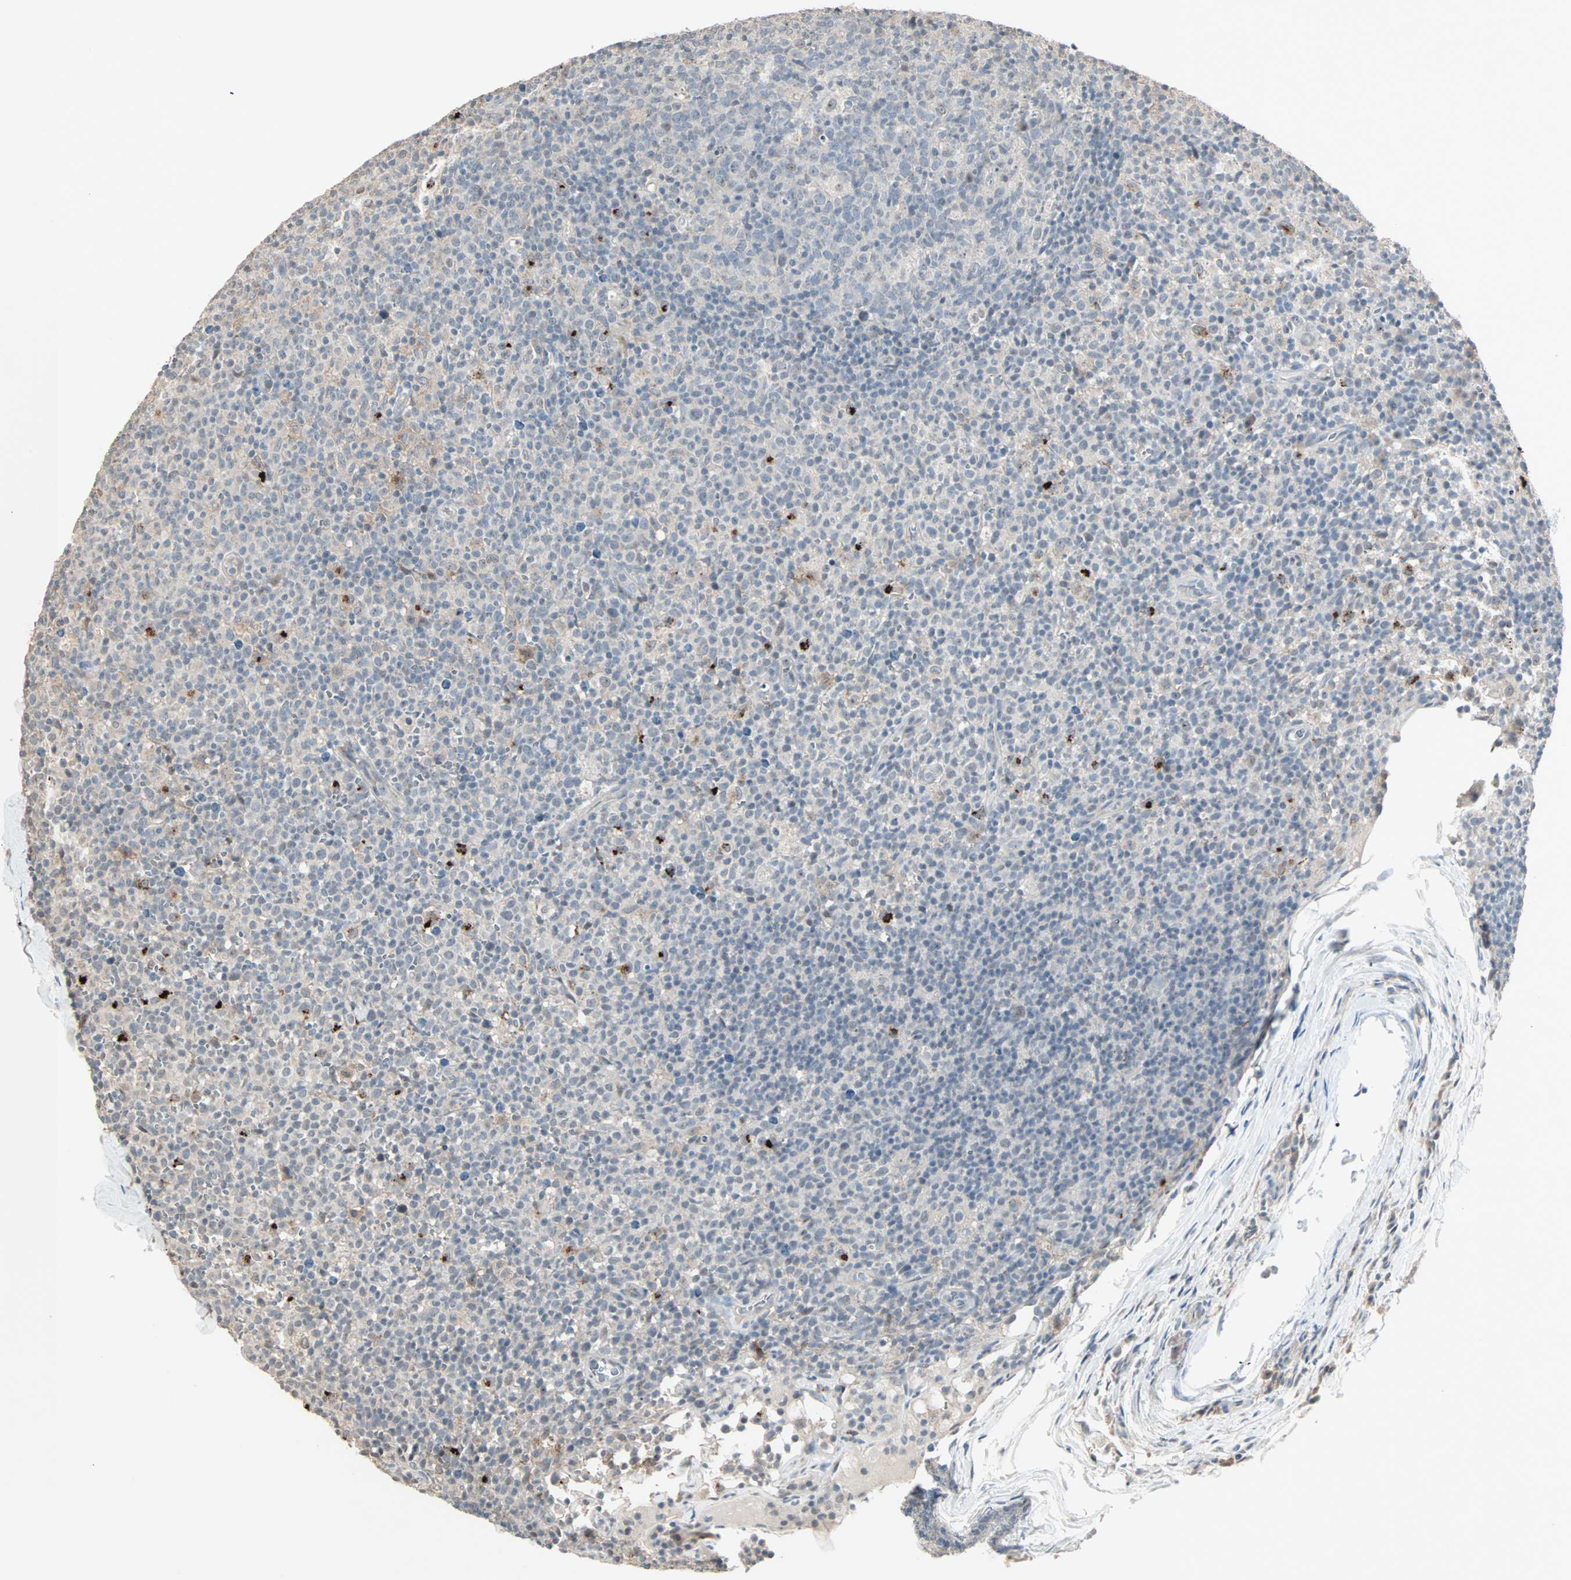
{"staining": {"intensity": "weak", "quantity": "<25%", "location": "cytoplasmic/membranous"}, "tissue": "lymph node", "cell_type": "Germinal center cells", "image_type": "normal", "snomed": [{"axis": "morphology", "description": "Normal tissue, NOS"}, {"axis": "morphology", "description": "Inflammation, NOS"}, {"axis": "topography", "description": "Lymph node"}], "caption": "Germinal center cells are negative for brown protein staining in unremarkable lymph node. Brightfield microscopy of immunohistochemistry (IHC) stained with DAB (3,3'-diaminobenzidine) (brown) and hematoxylin (blue), captured at high magnification.", "gene": "KDM4A", "patient": {"sex": "male", "age": 55}}